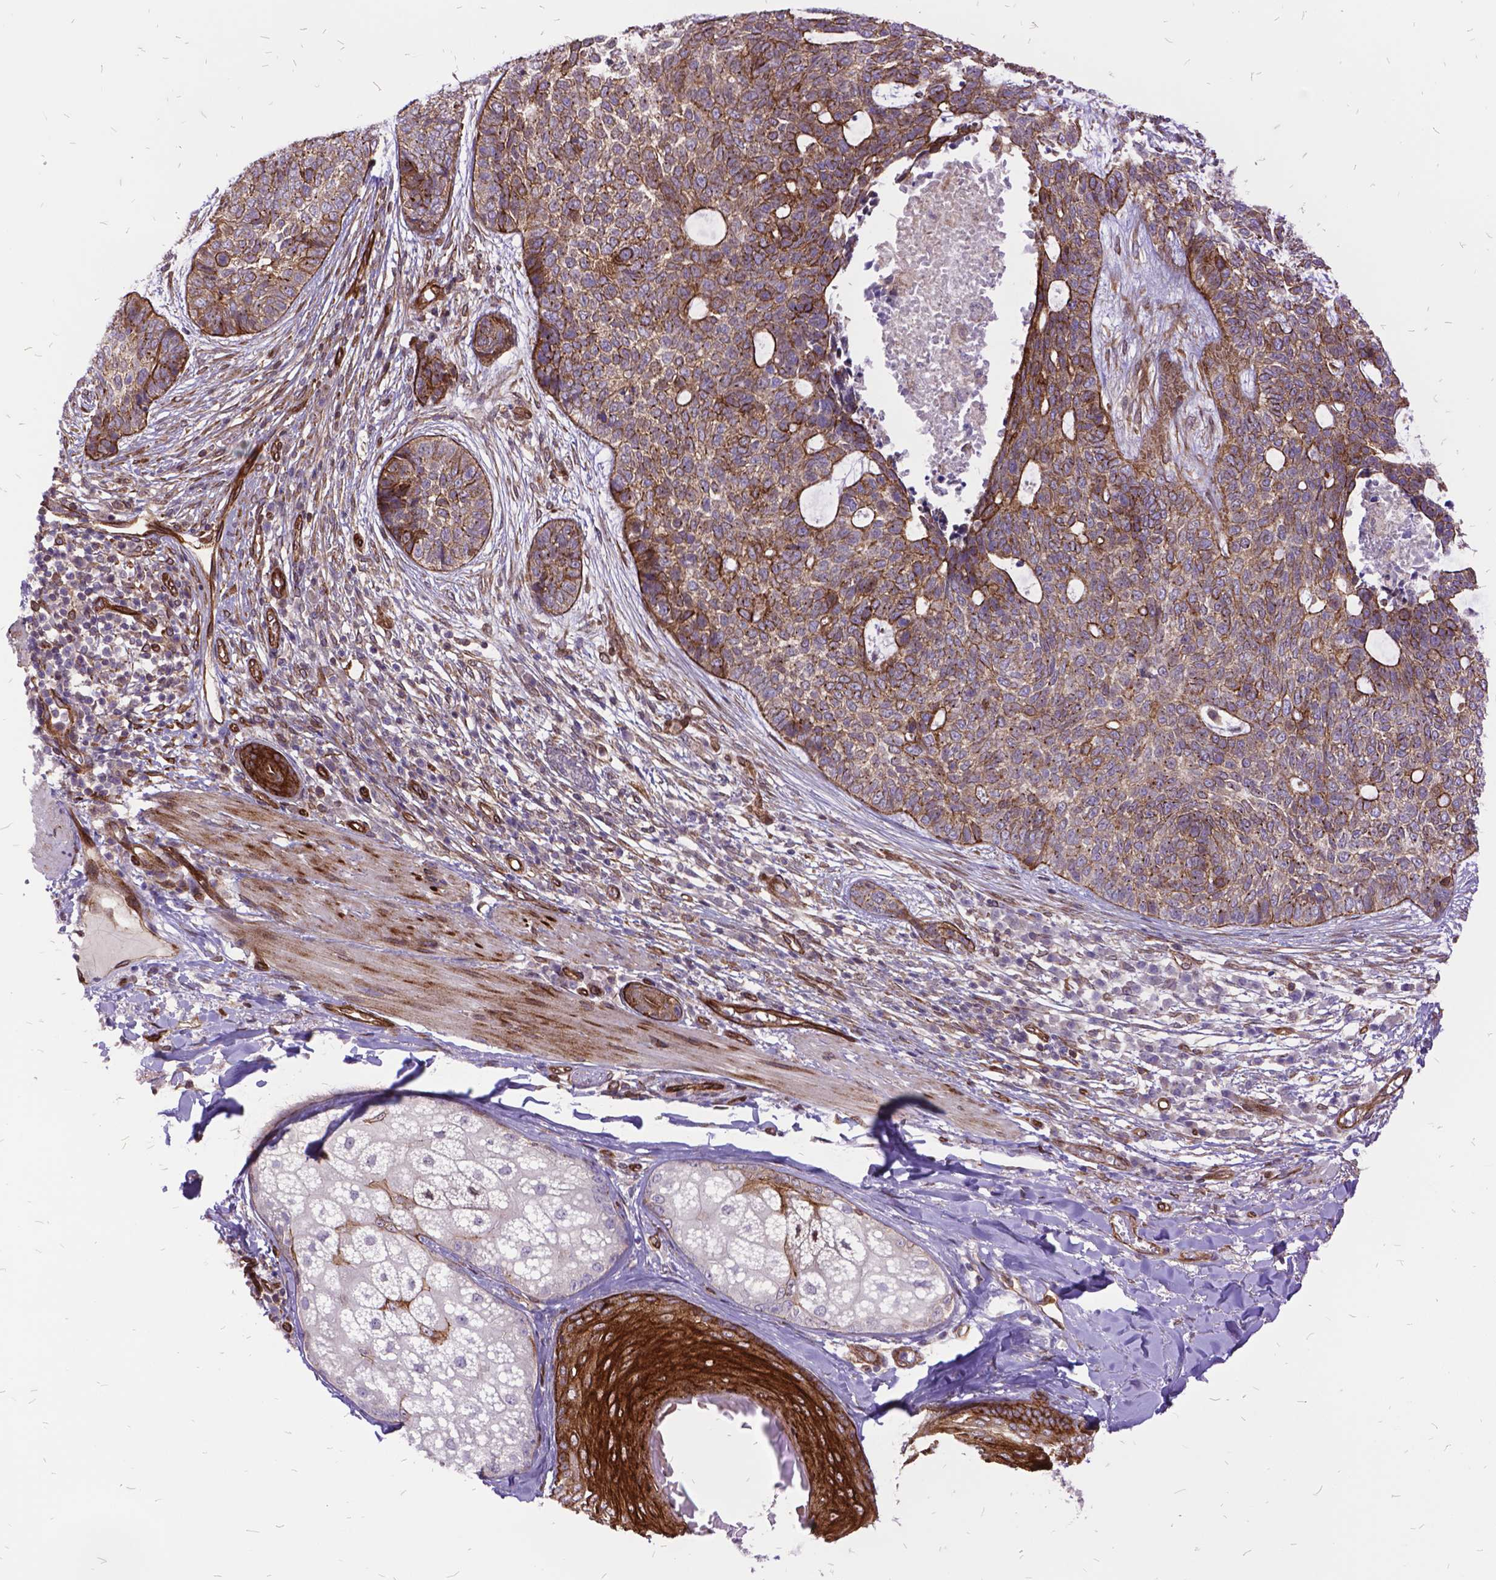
{"staining": {"intensity": "moderate", "quantity": "25%-75%", "location": "cytoplasmic/membranous"}, "tissue": "skin cancer", "cell_type": "Tumor cells", "image_type": "cancer", "snomed": [{"axis": "morphology", "description": "Basal cell carcinoma"}, {"axis": "topography", "description": "Skin"}], "caption": "The image demonstrates a brown stain indicating the presence of a protein in the cytoplasmic/membranous of tumor cells in skin cancer.", "gene": "GRB7", "patient": {"sex": "female", "age": 69}}